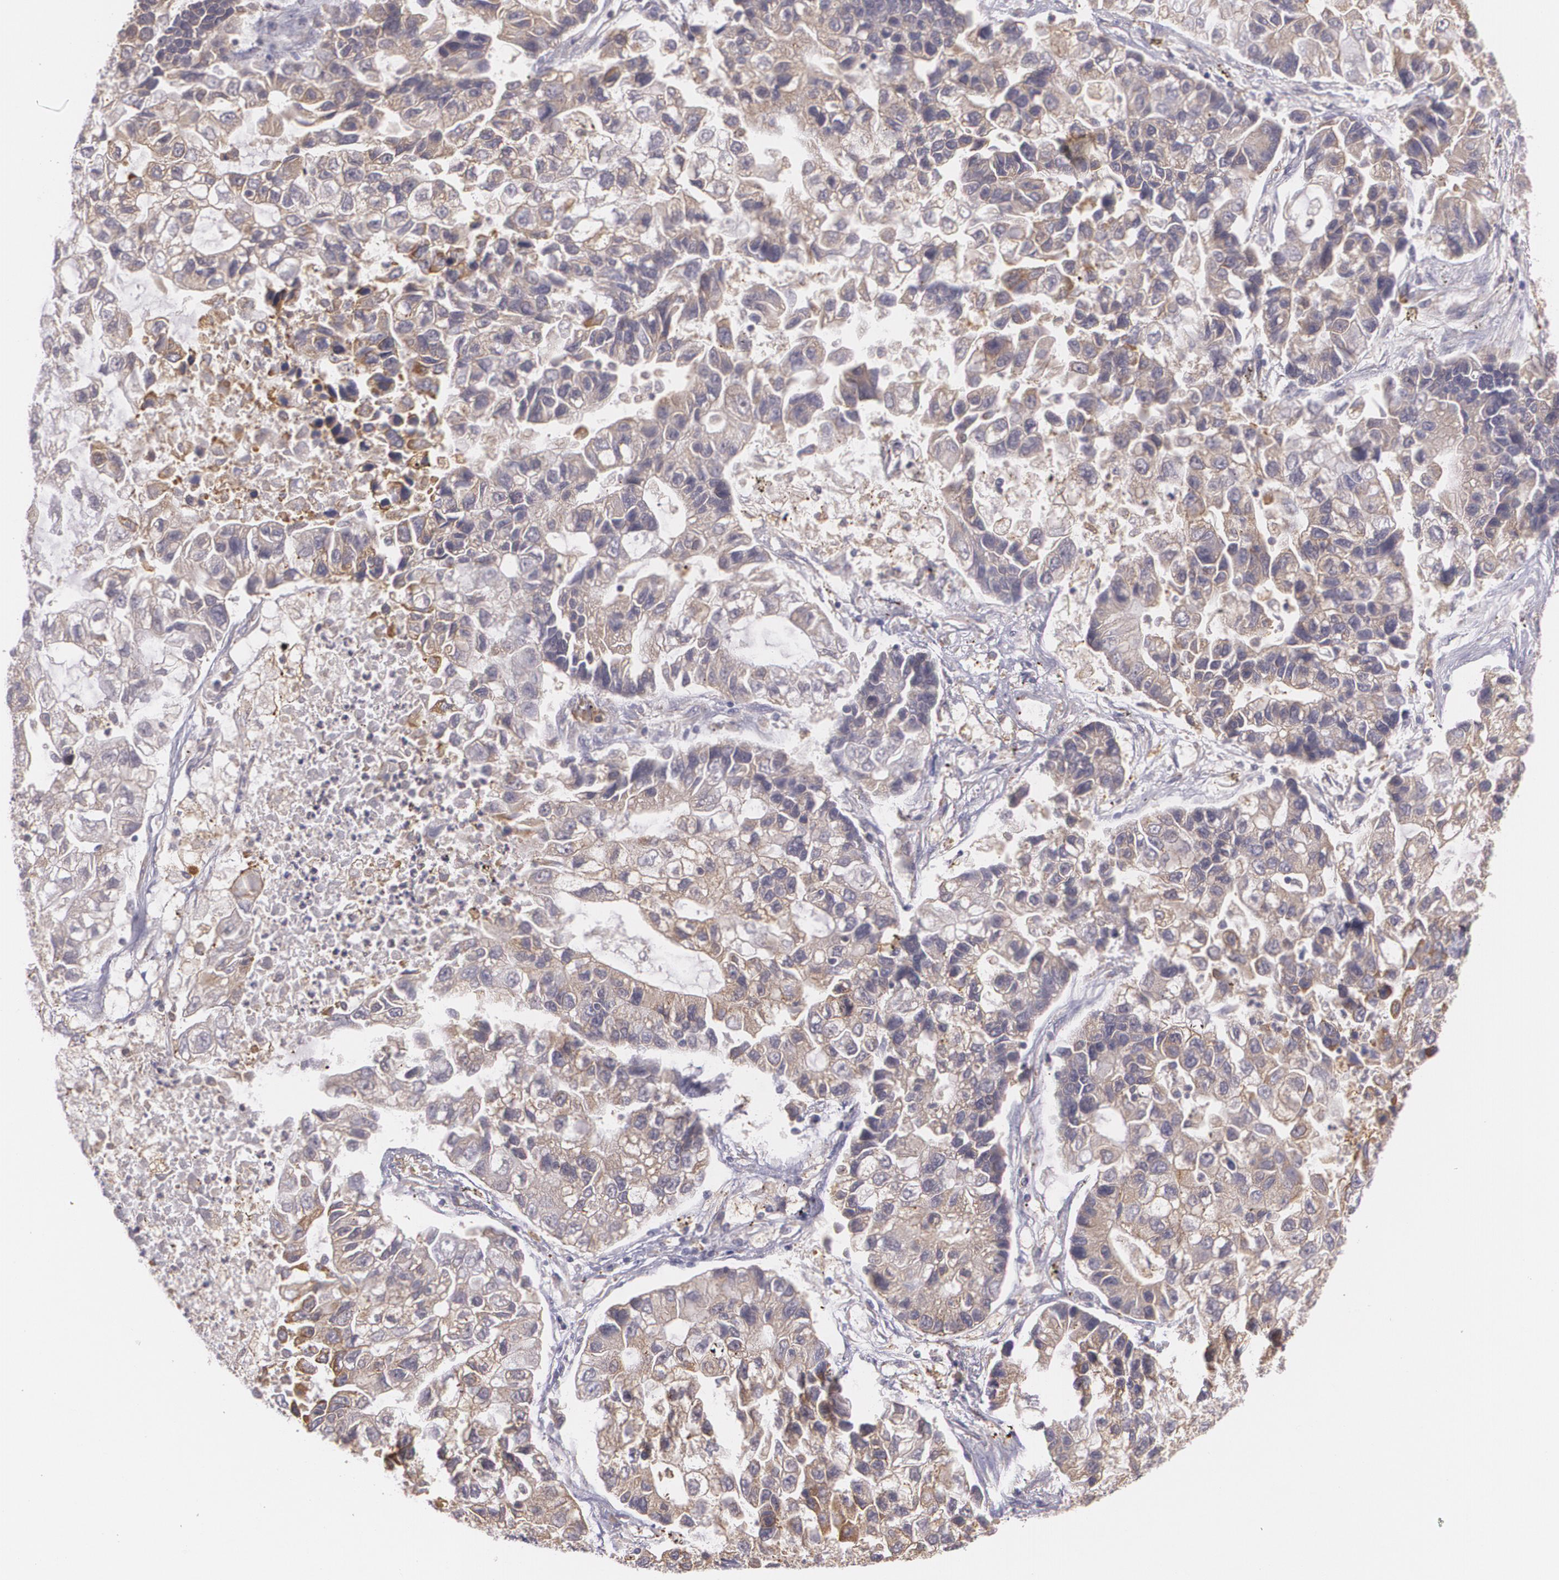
{"staining": {"intensity": "weak", "quantity": ">75%", "location": "cytoplasmic/membranous"}, "tissue": "lung cancer", "cell_type": "Tumor cells", "image_type": "cancer", "snomed": [{"axis": "morphology", "description": "Adenocarcinoma, NOS"}, {"axis": "topography", "description": "Lung"}], "caption": "Lung cancer (adenocarcinoma) stained with DAB (3,3'-diaminobenzidine) immunohistochemistry (IHC) reveals low levels of weak cytoplasmic/membranous expression in about >75% of tumor cells.", "gene": "CCL17", "patient": {"sex": "female", "age": 51}}